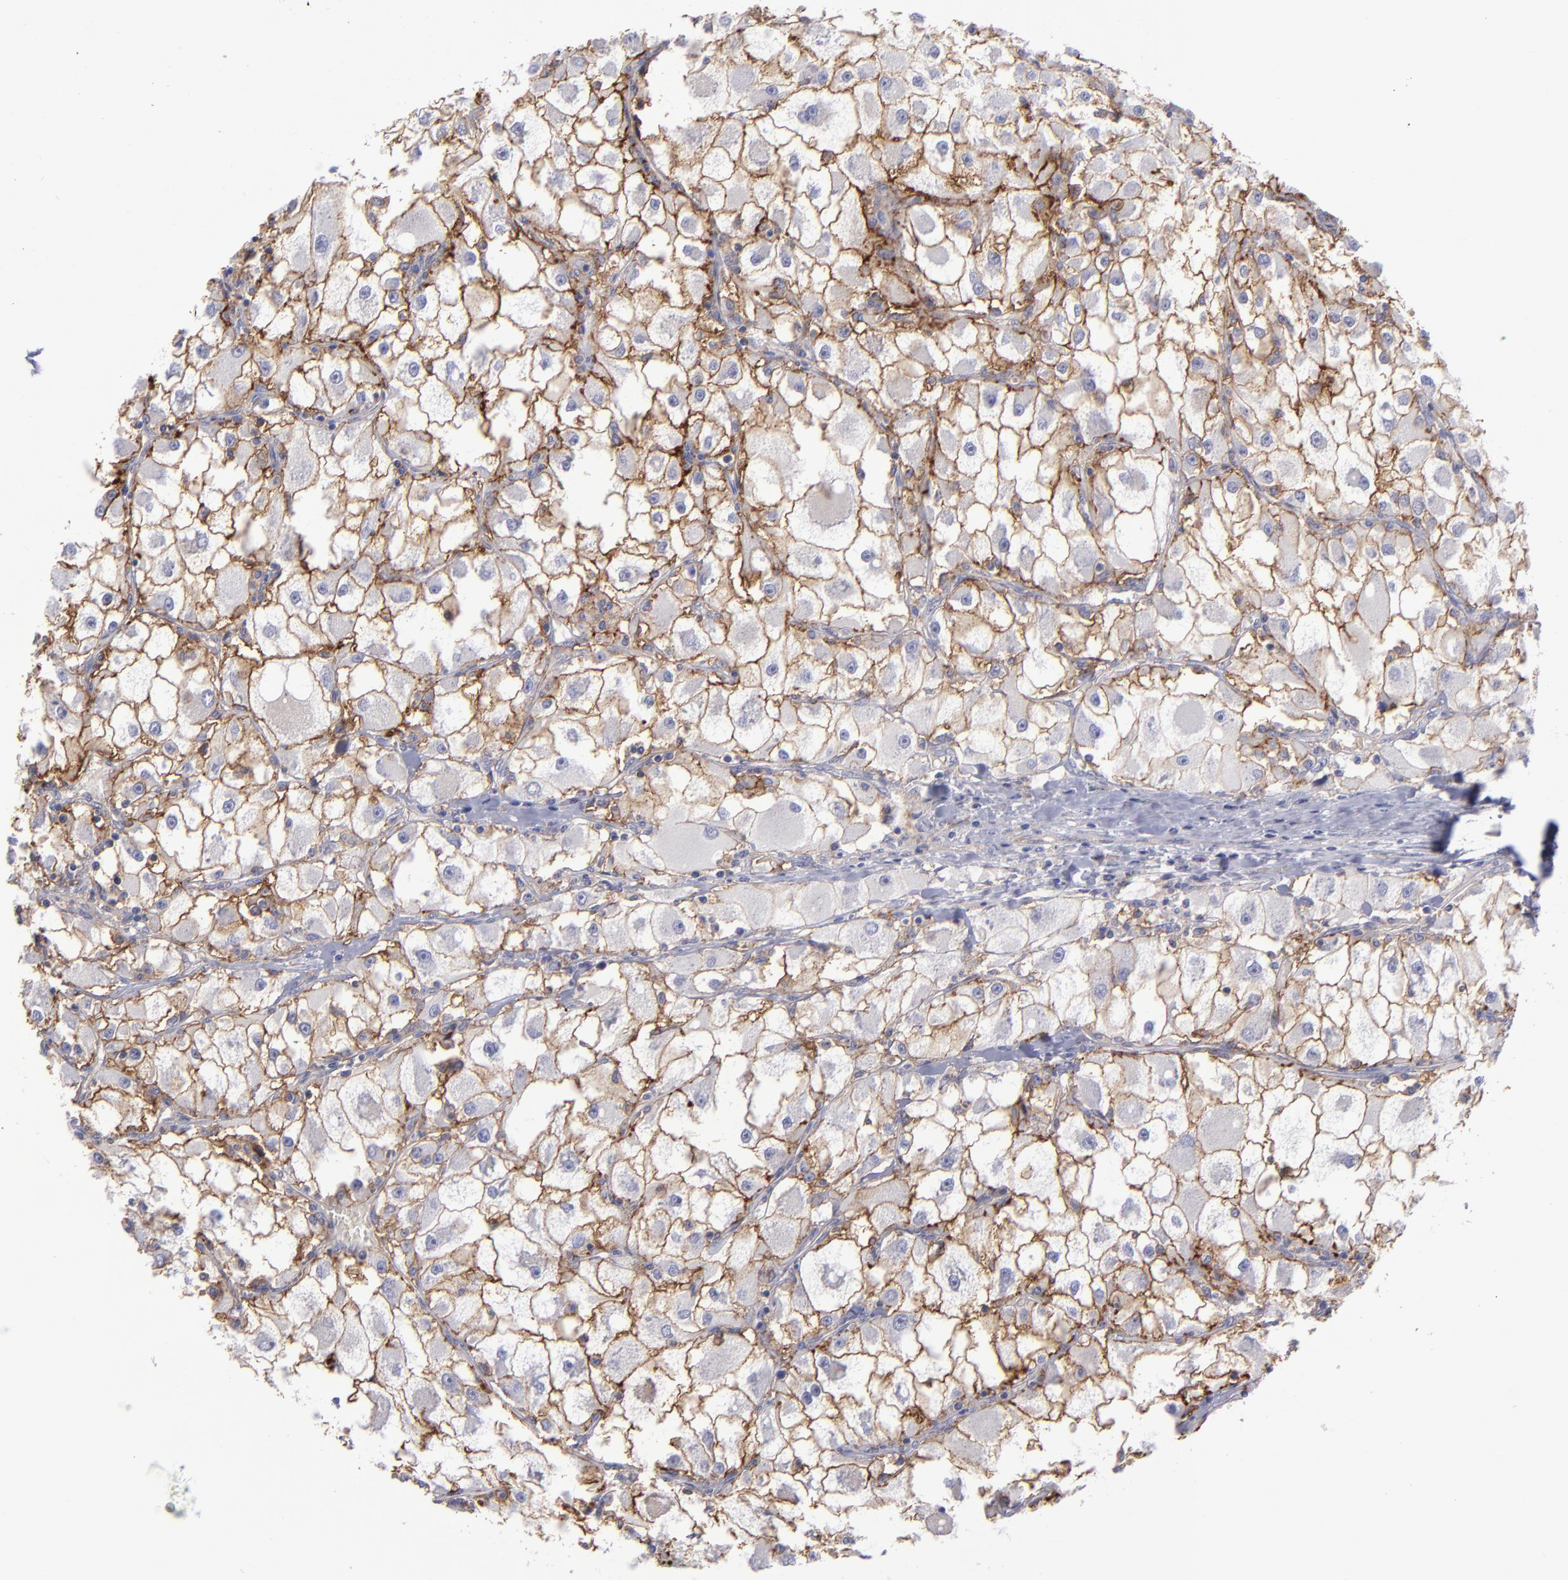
{"staining": {"intensity": "moderate", "quantity": ">75%", "location": "cytoplasmic/membranous"}, "tissue": "renal cancer", "cell_type": "Tumor cells", "image_type": "cancer", "snomed": [{"axis": "morphology", "description": "Adenocarcinoma, NOS"}, {"axis": "topography", "description": "Kidney"}], "caption": "Human renal cancer (adenocarcinoma) stained with a protein marker exhibits moderate staining in tumor cells.", "gene": "BSG", "patient": {"sex": "female", "age": 73}}